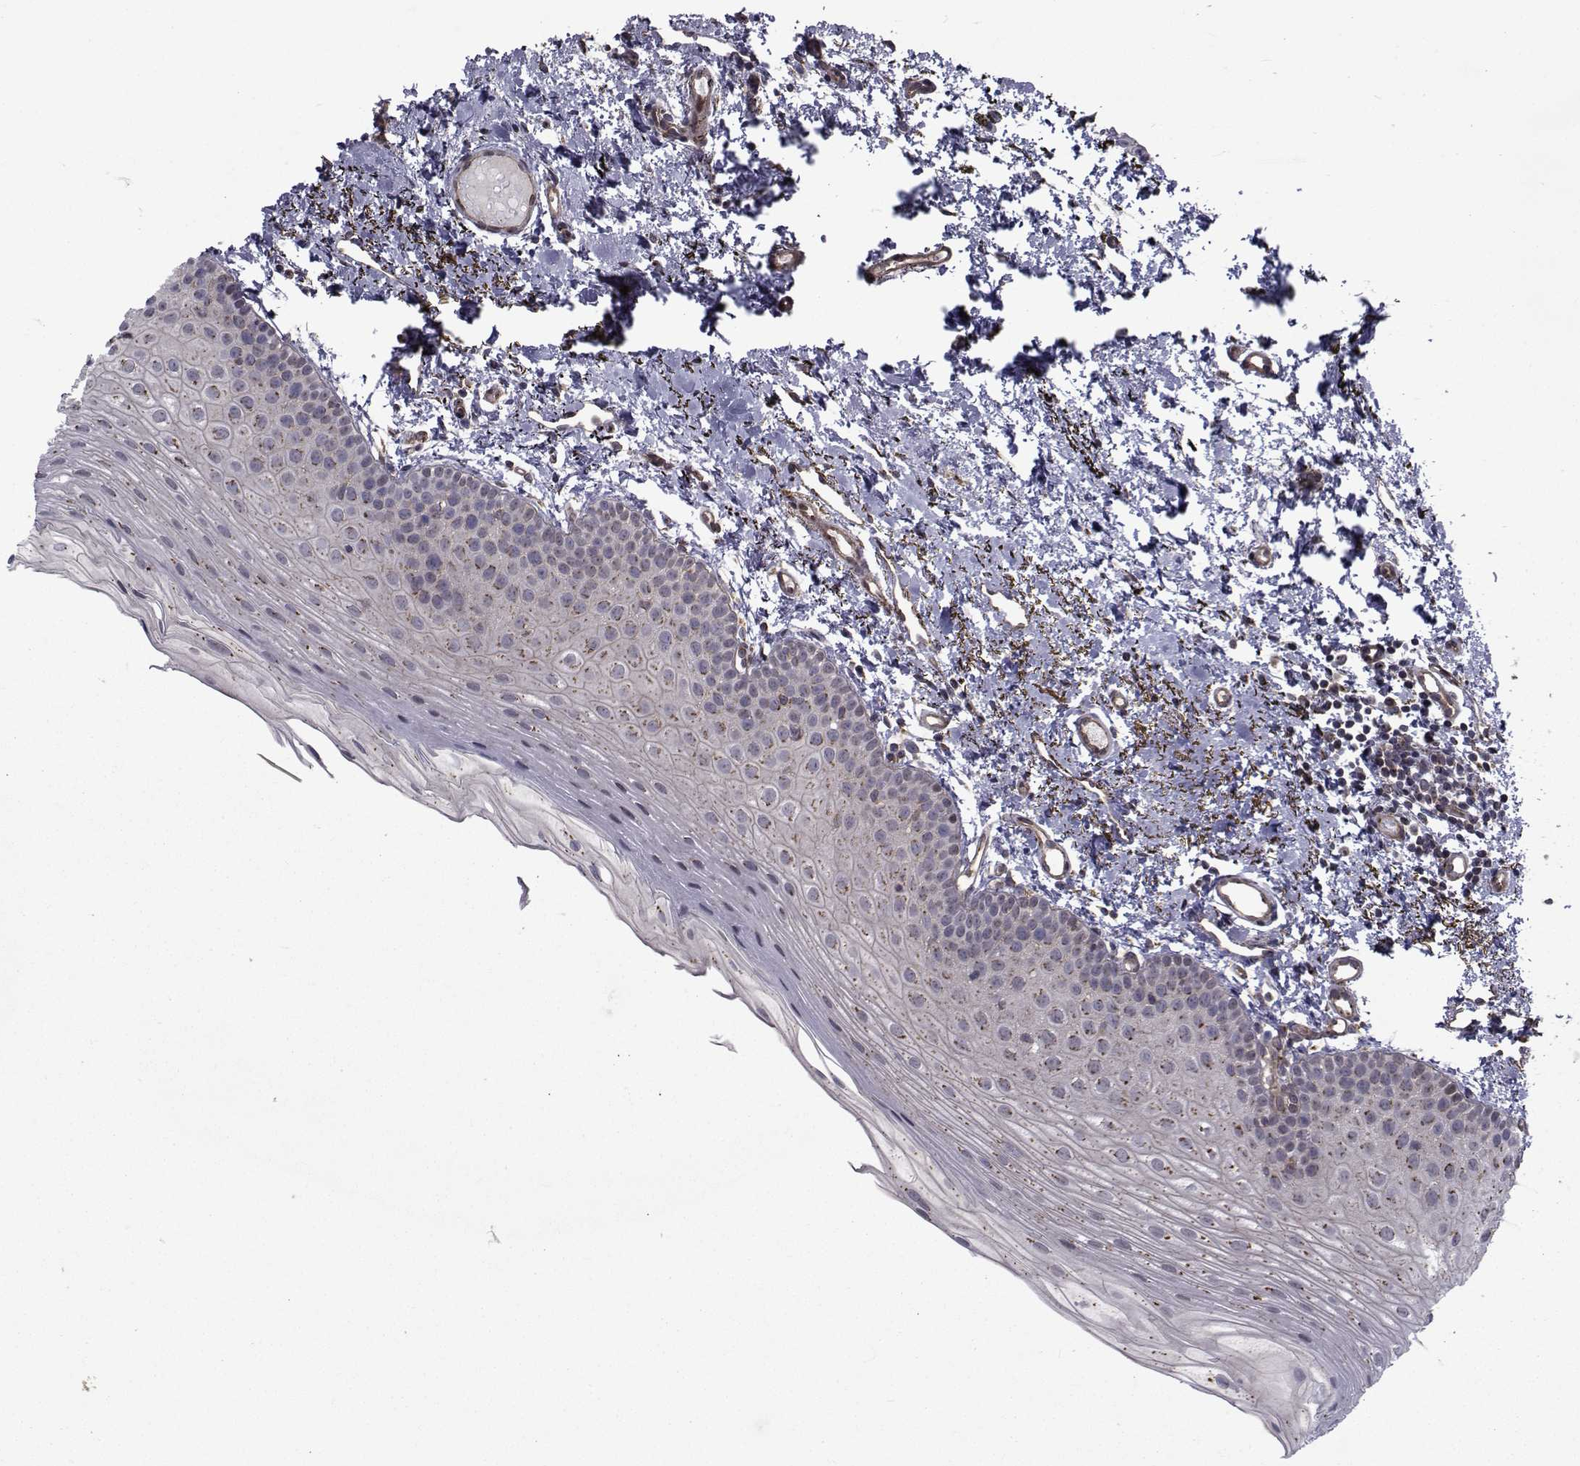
{"staining": {"intensity": "weak", "quantity": ">75%", "location": "cytoplasmic/membranous"}, "tissue": "oral mucosa", "cell_type": "Squamous epithelial cells", "image_type": "normal", "snomed": [{"axis": "morphology", "description": "Normal tissue, NOS"}, {"axis": "topography", "description": "Oral tissue"}], "caption": "Protein analysis of normal oral mucosa displays weak cytoplasmic/membranous staining in about >75% of squamous epithelial cells.", "gene": "ATP6V1C2", "patient": {"sex": "female", "age": 57}}